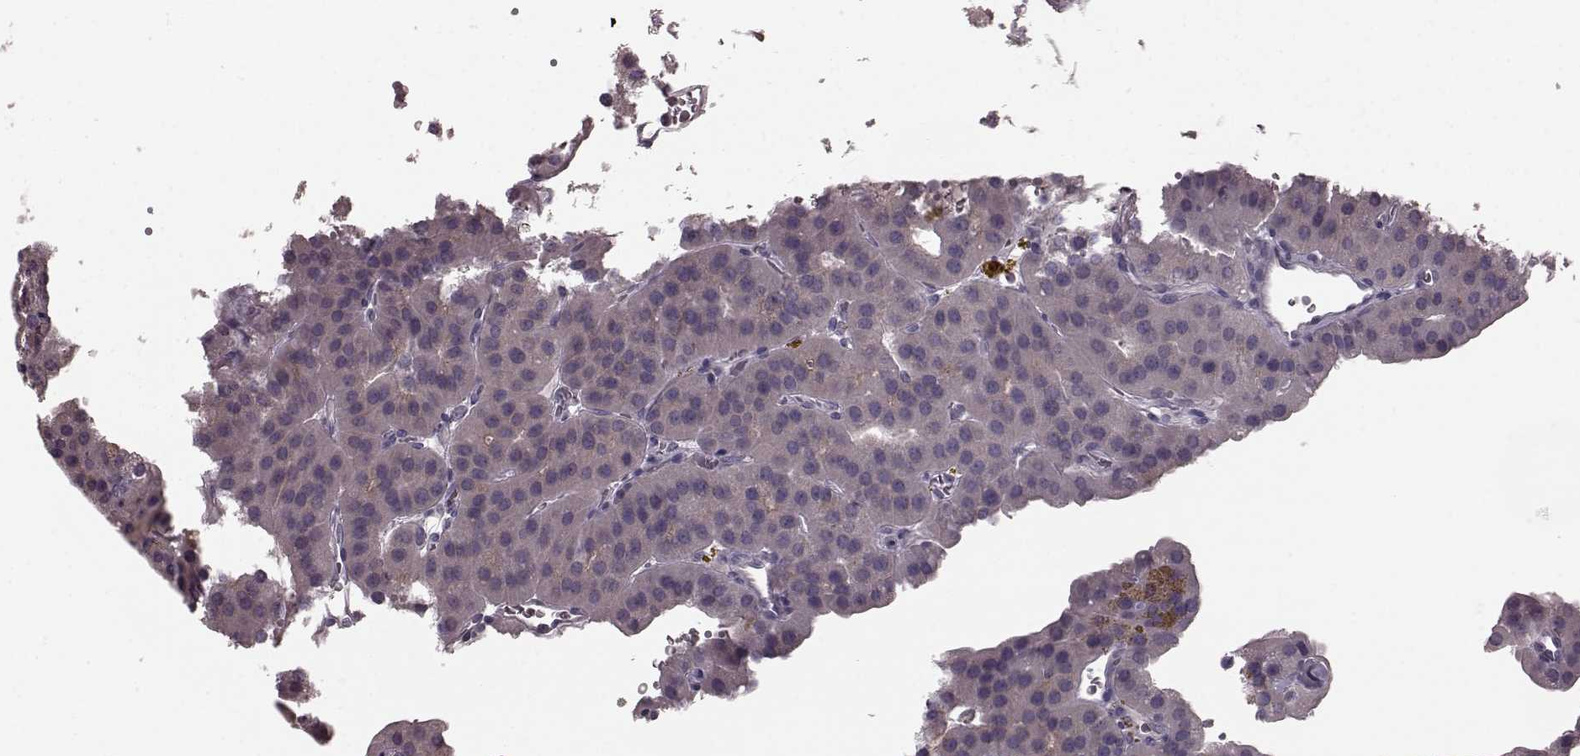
{"staining": {"intensity": "negative", "quantity": "none", "location": "none"}, "tissue": "parathyroid gland", "cell_type": "Glandular cells", "image_type": "normal", "snomed": [{"axis": "morphology", "description": "Normal tissue, NOS"}, {"axis": "morphology", "description": "Adenoma, NOS"}, {"axis": "topography", "description": "Parathyroid gland"}], "caption": "The immunohistochemistry (IHC) image has no significant expression in glandular cells of parathyroid gland.", "gene": "CD28", "patient": {"sex": "female", "age": 86}}